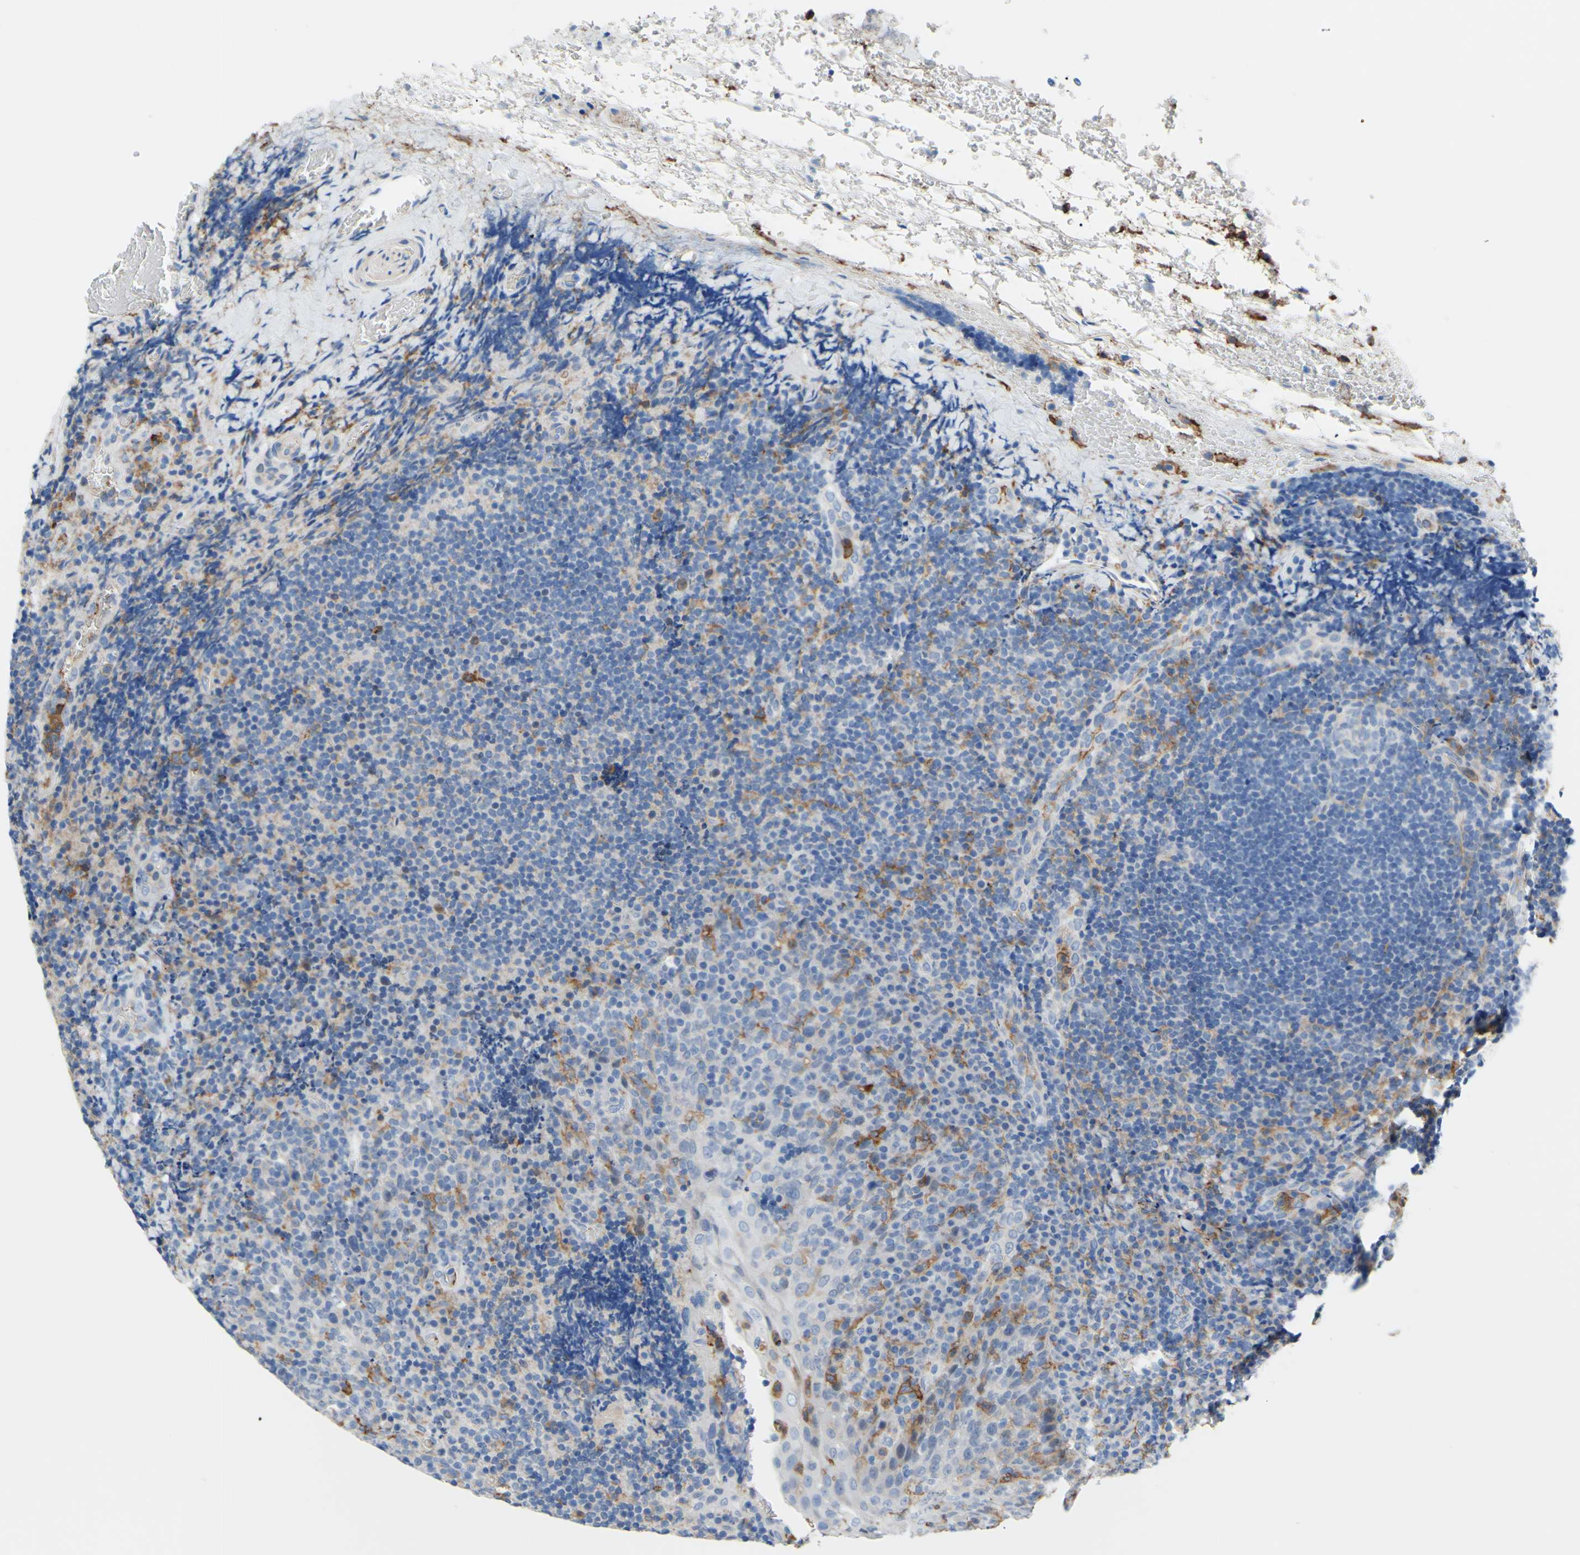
{"staining": {"intensity": "negative", "quantity": "none", "location": "none"}, "tissue": "lymphoma", "cell_type": "Tumor cells", "image_type": "cancer", "snomed": [{"axis": "morphology", "description": "Malignant lymphoma, non-Hodgkin's type, High grade"}, {"axis": "topography", "description": "Tonsil"}], "caption": "A high-resolution photomicrograph shows IHC staining of high-grade malignant lymphoma, non-Hodgkin's type, which exhibits no significant positivity in tumor cells. (DAB immunohistochemistry (IHC) visualized using brightfield microscopy, high magnification).", "gene": "FCGR2A", "patient": {"sex": "female", "age": 36}}